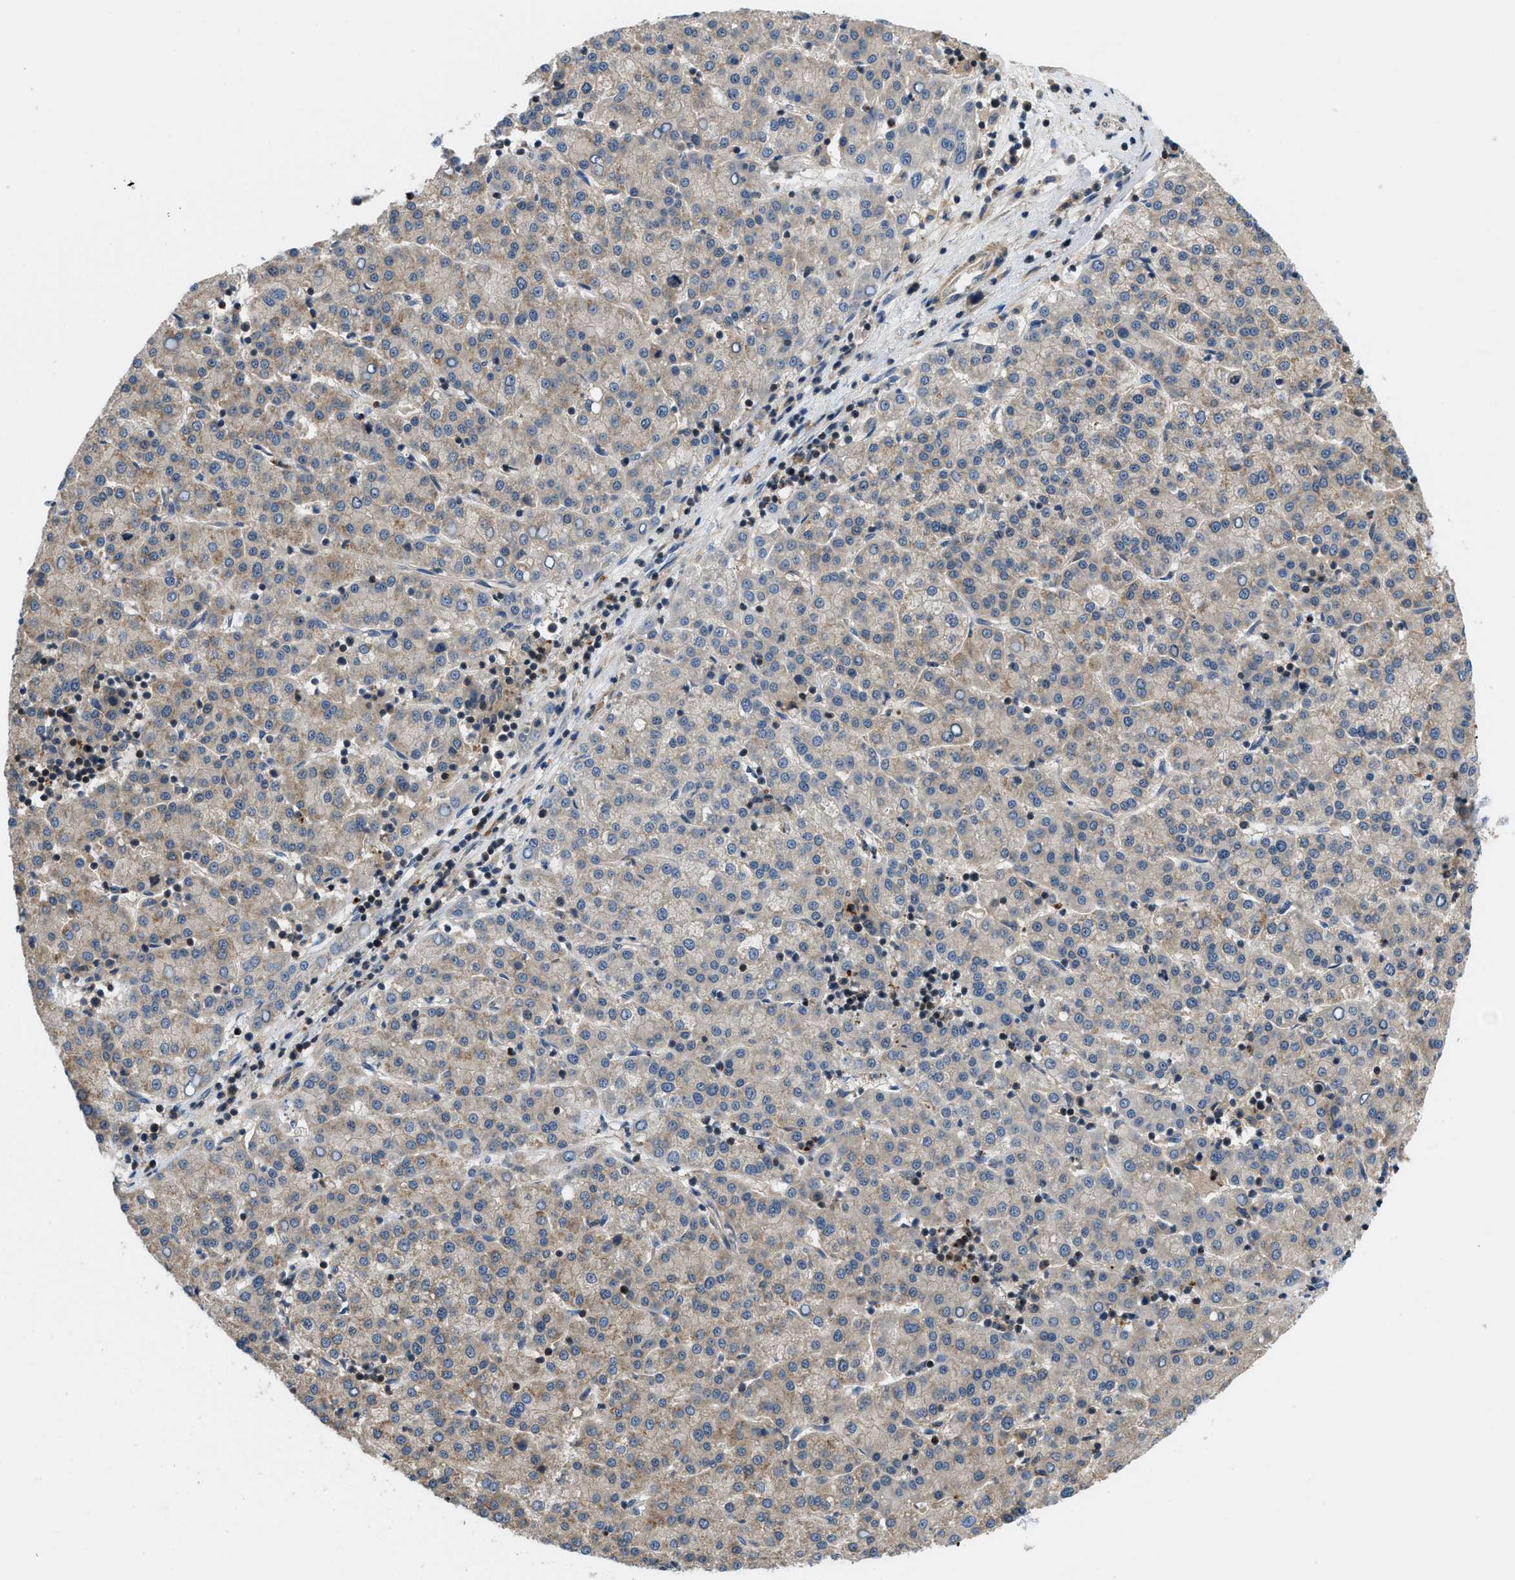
{"staining": {"intensity": "weak", "quantity": "<25%", "location": "cytoplasmic/membranous"}, "tissue": "liver cancer", "cell_type": "Tumor cells", "image_type": "cancer", "snomed": [{"axis": "morphology", "description": "Carcinoma, Hepatocellular, NOS"}, {"axis": "topography", "description": "Liver"}], "caption": "High magnification brightfield microscopy of liver hepatocellular carcinoma stained with DAB (brown) and counterstained with hematoxylin (blue): tumor cells show no significant expression.", "gene": "GPR31", "patient": {"sex": "female", "age": 58}}